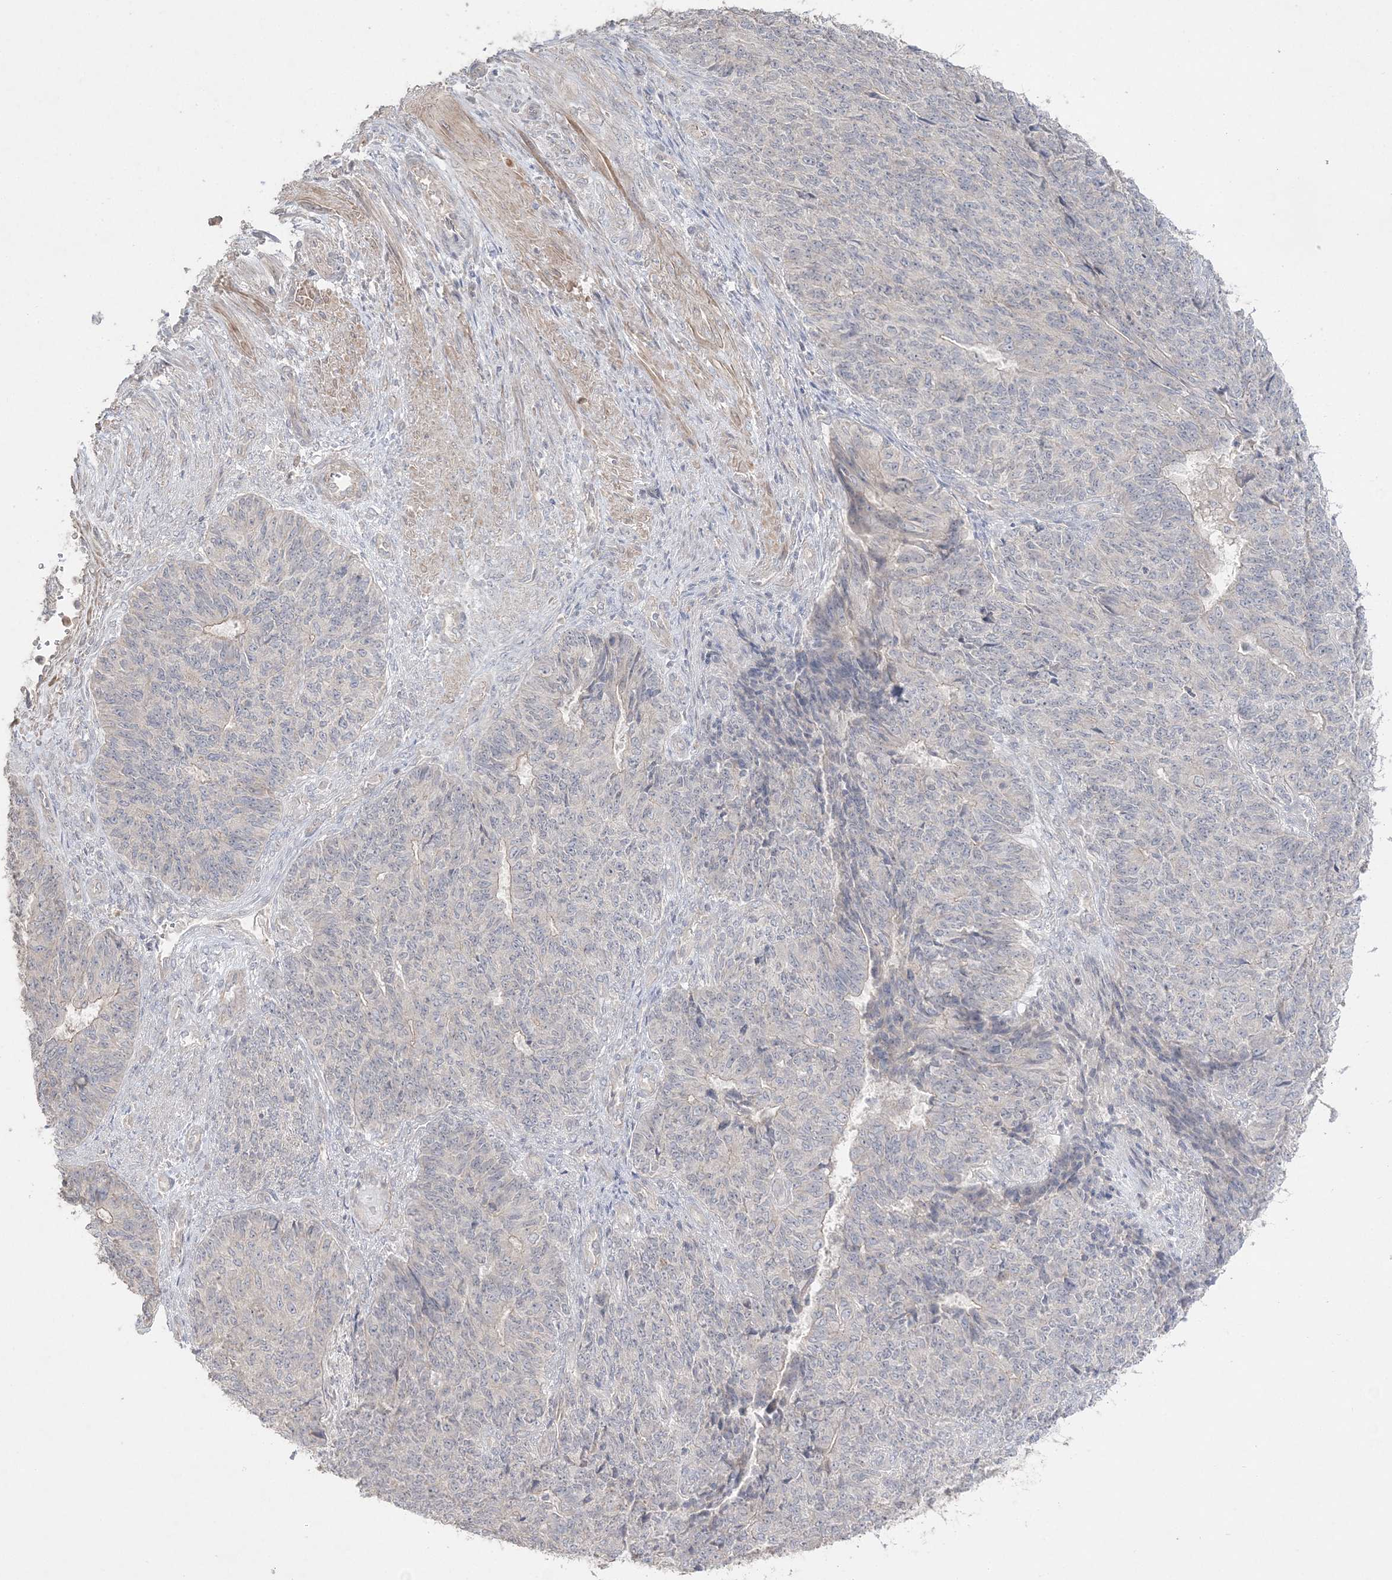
{"staining": {"intensity": "negative", "quantity": "none", "location": "none"}, "tissue": "endometrial cancer", "cell_type": "Tumor cells", "image_type": "cancer", "snomed": [{"axis": "morphology", "description": "Adenocarcinoma, NOS"}, {"axis": "topography", "description": "Endometrium"}], "caption": "IHC photomicrograph of neoplastic tissue: endometrial cancer stained with DAB displays no significant protein expression in tumor cells. (DAB immunohistochemistry visualized using brightfield microscopy, high magnification).", "gene": "SH3BP4", "patient": {"sex": "female", "age": 32}}